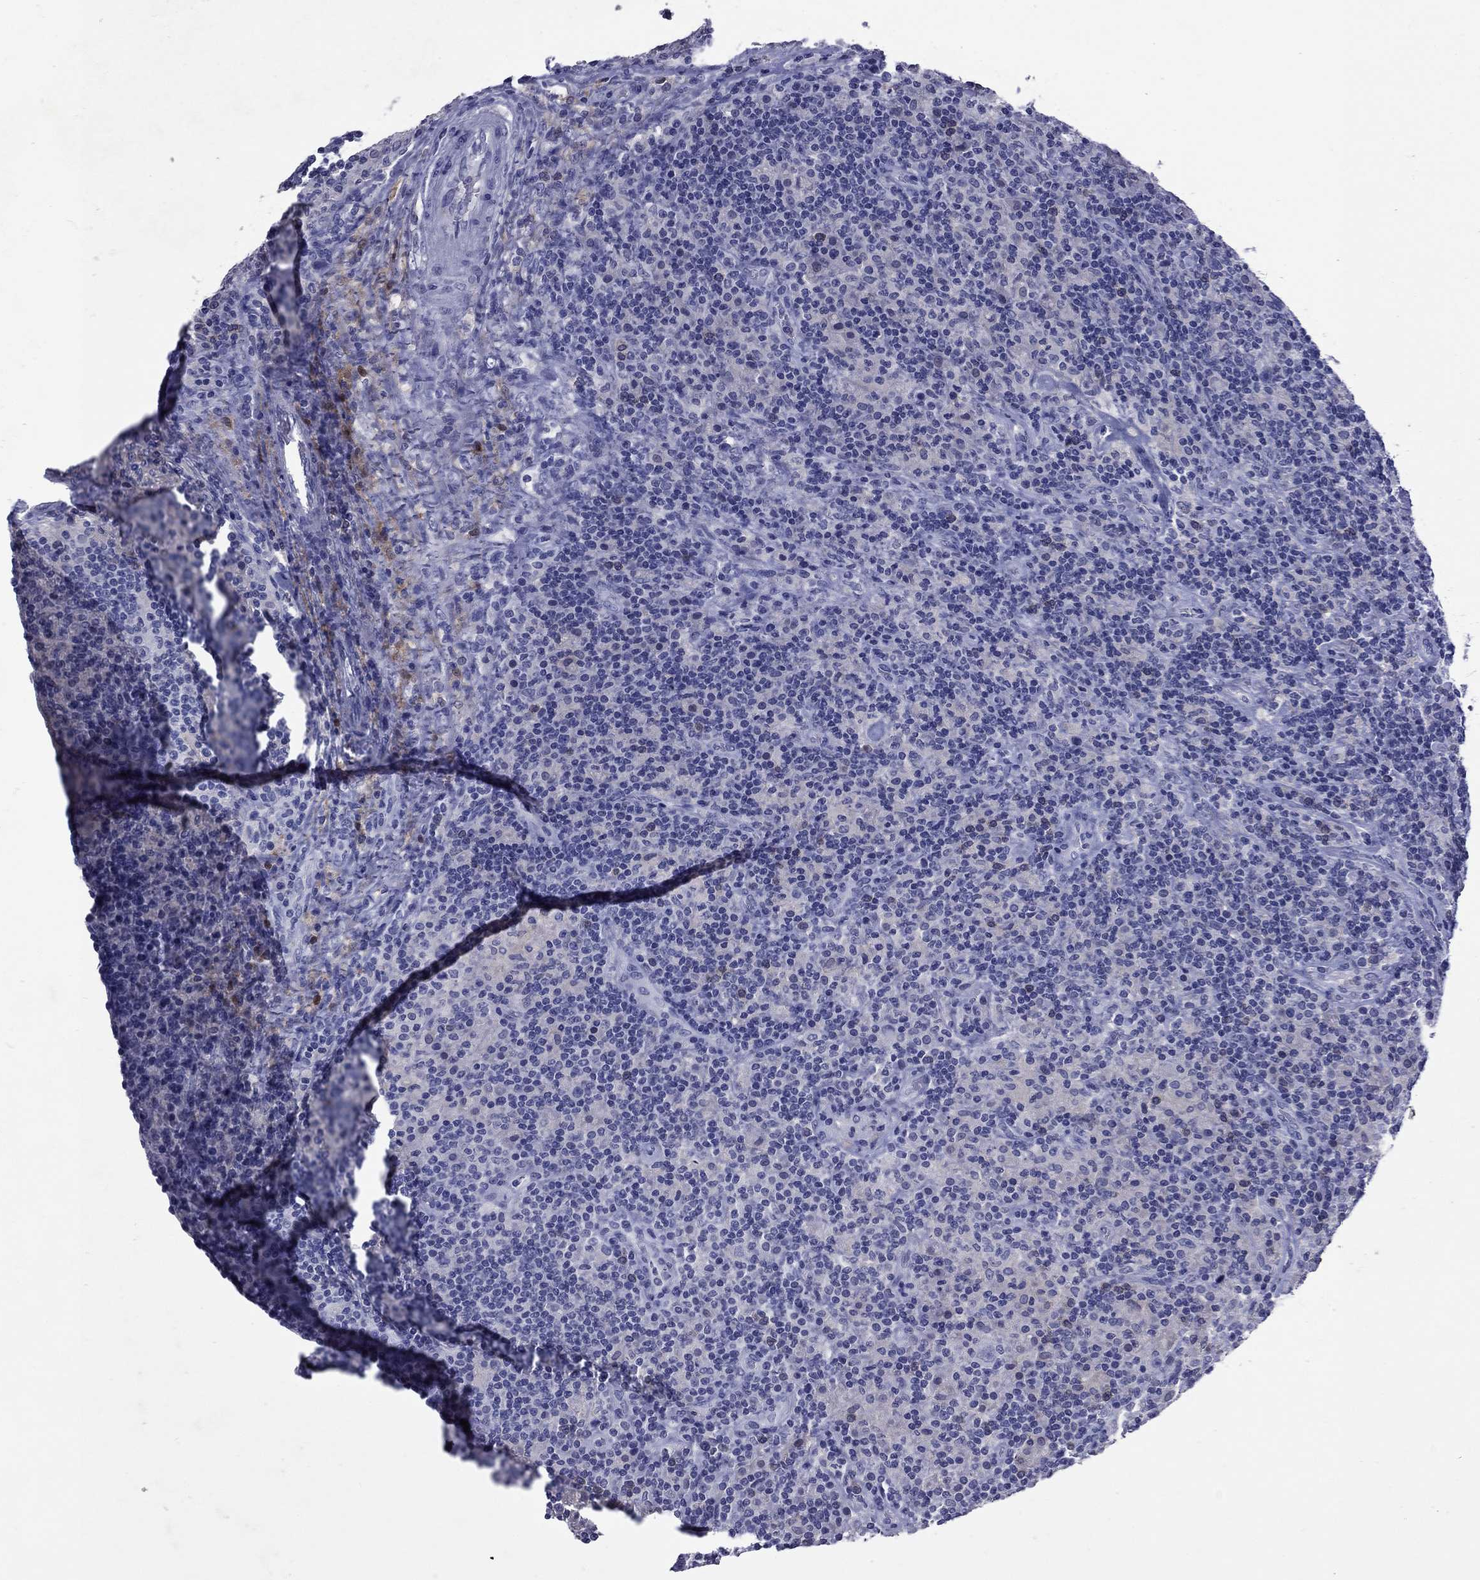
{"staining": {"intensity": "negative", "quantity": "none", "location": "none"}, "tissue": "lymphoma", "cell_type": "Tumor cells", "image_type": "cancer", "snomed": [{"axis": "morphology", "description": "Hodgkin's disease, NOS"}, {"axis": "topography", "description": "Lymph node"}], "caption": "Protein analysis of Hodgkin's disease exhibits no significant positivity in tumor cells. (DAB (3,3'-diaminobenzidine) IHC visualized using brightfield microscopy, high magnification).", "gene": "CFAP119", "patient": {"sex": "male", "age": 70}}